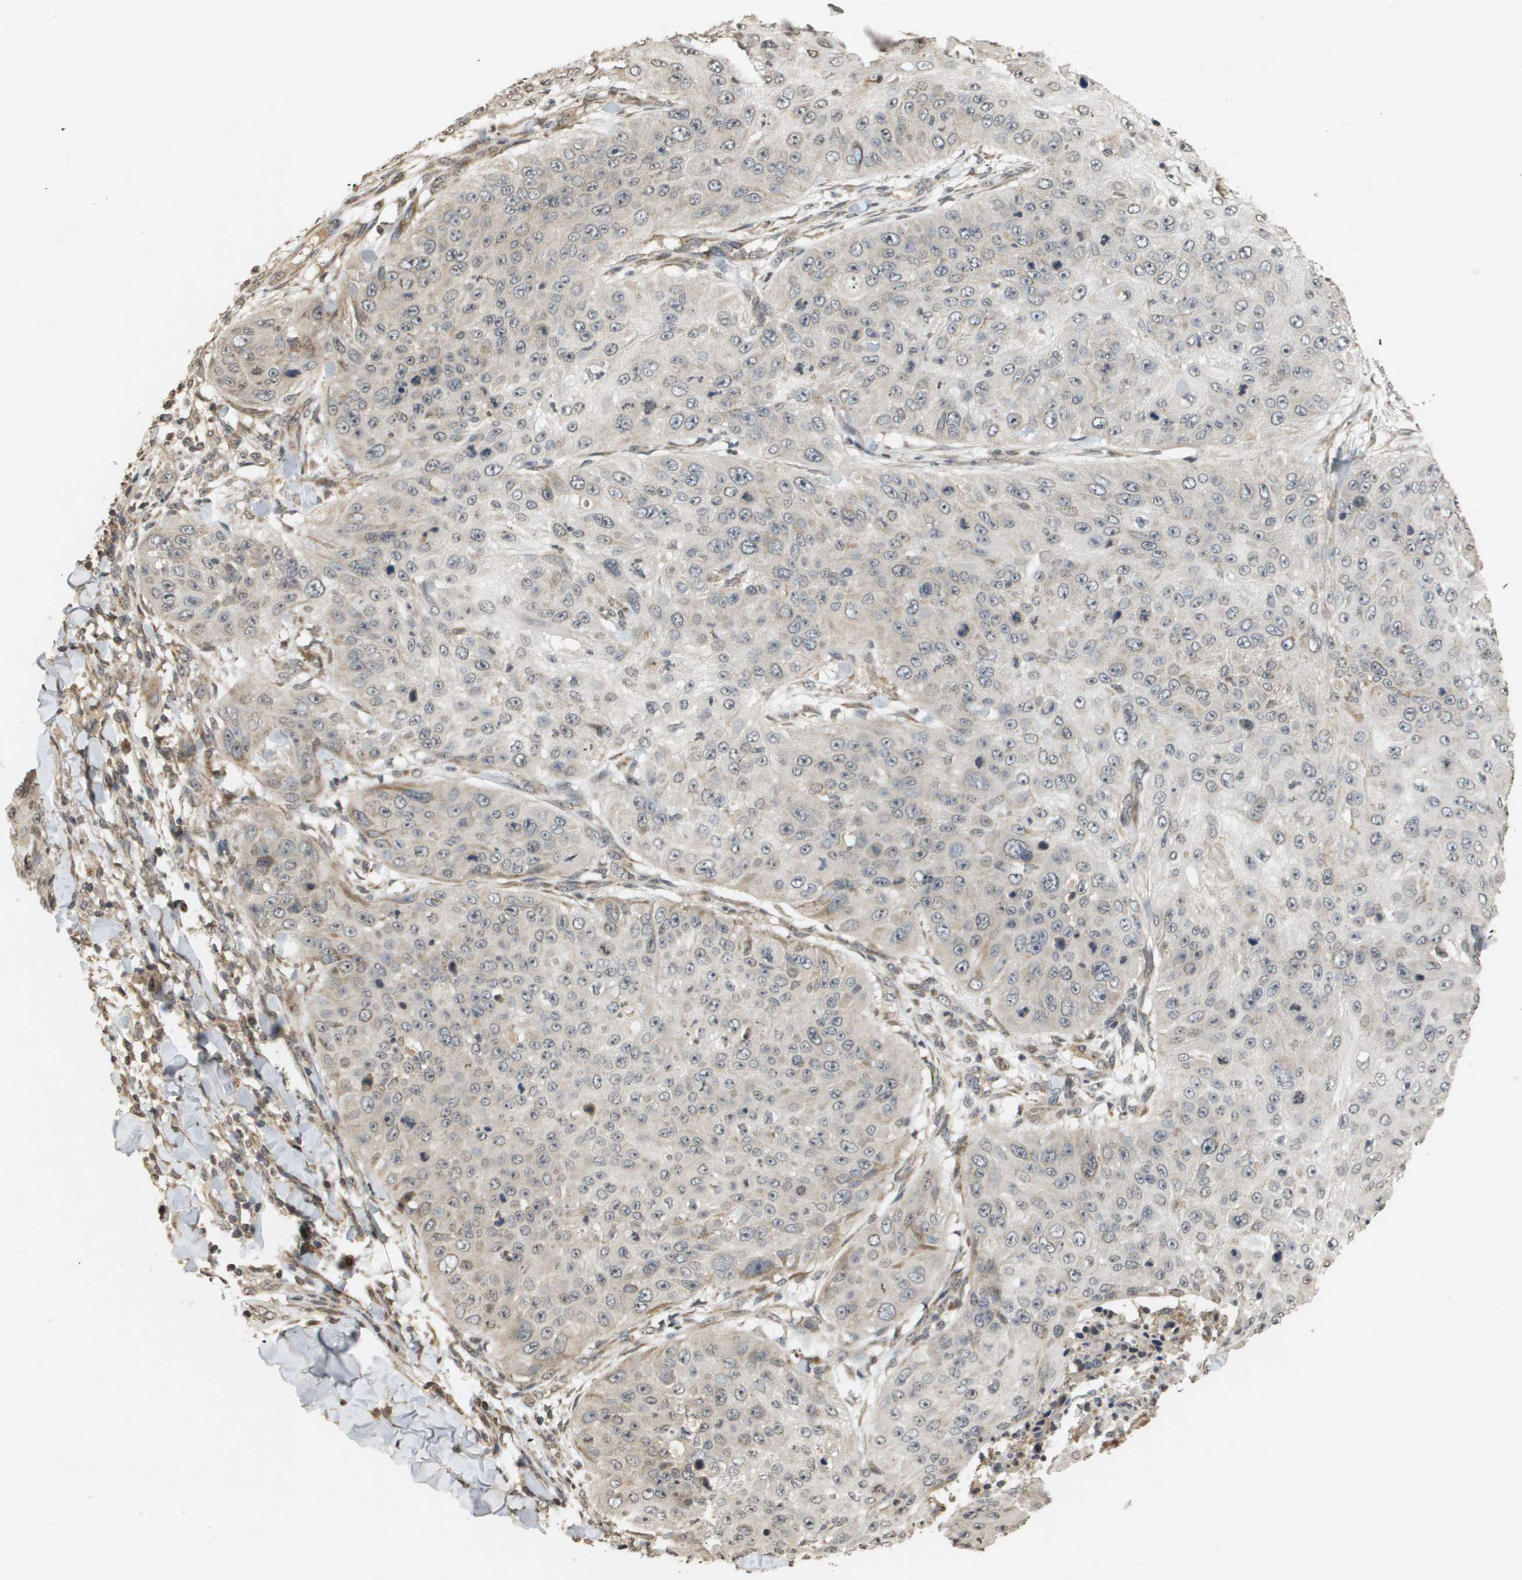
{"staining": {"intensity": "weak", "quantity": "<25%", "location": "cytoplasmic/membranous"}, "tissue": "skin cancer", "cell_type": "Tumor cells", "image_type": "cancer", "snomed": [{"axis": "morphology", "description": "Squamous cell carcinoma, NOS"}, {"axis": "topography", "description": "Skin"}], "caption": "Skin cancer was stained to show a protein in brown. There is no significant staining in tumor cells. (DAB immunohistochemistry, high magnification).", "gene": "RAB21", "patient": {"sex": "female", "age": 80}}